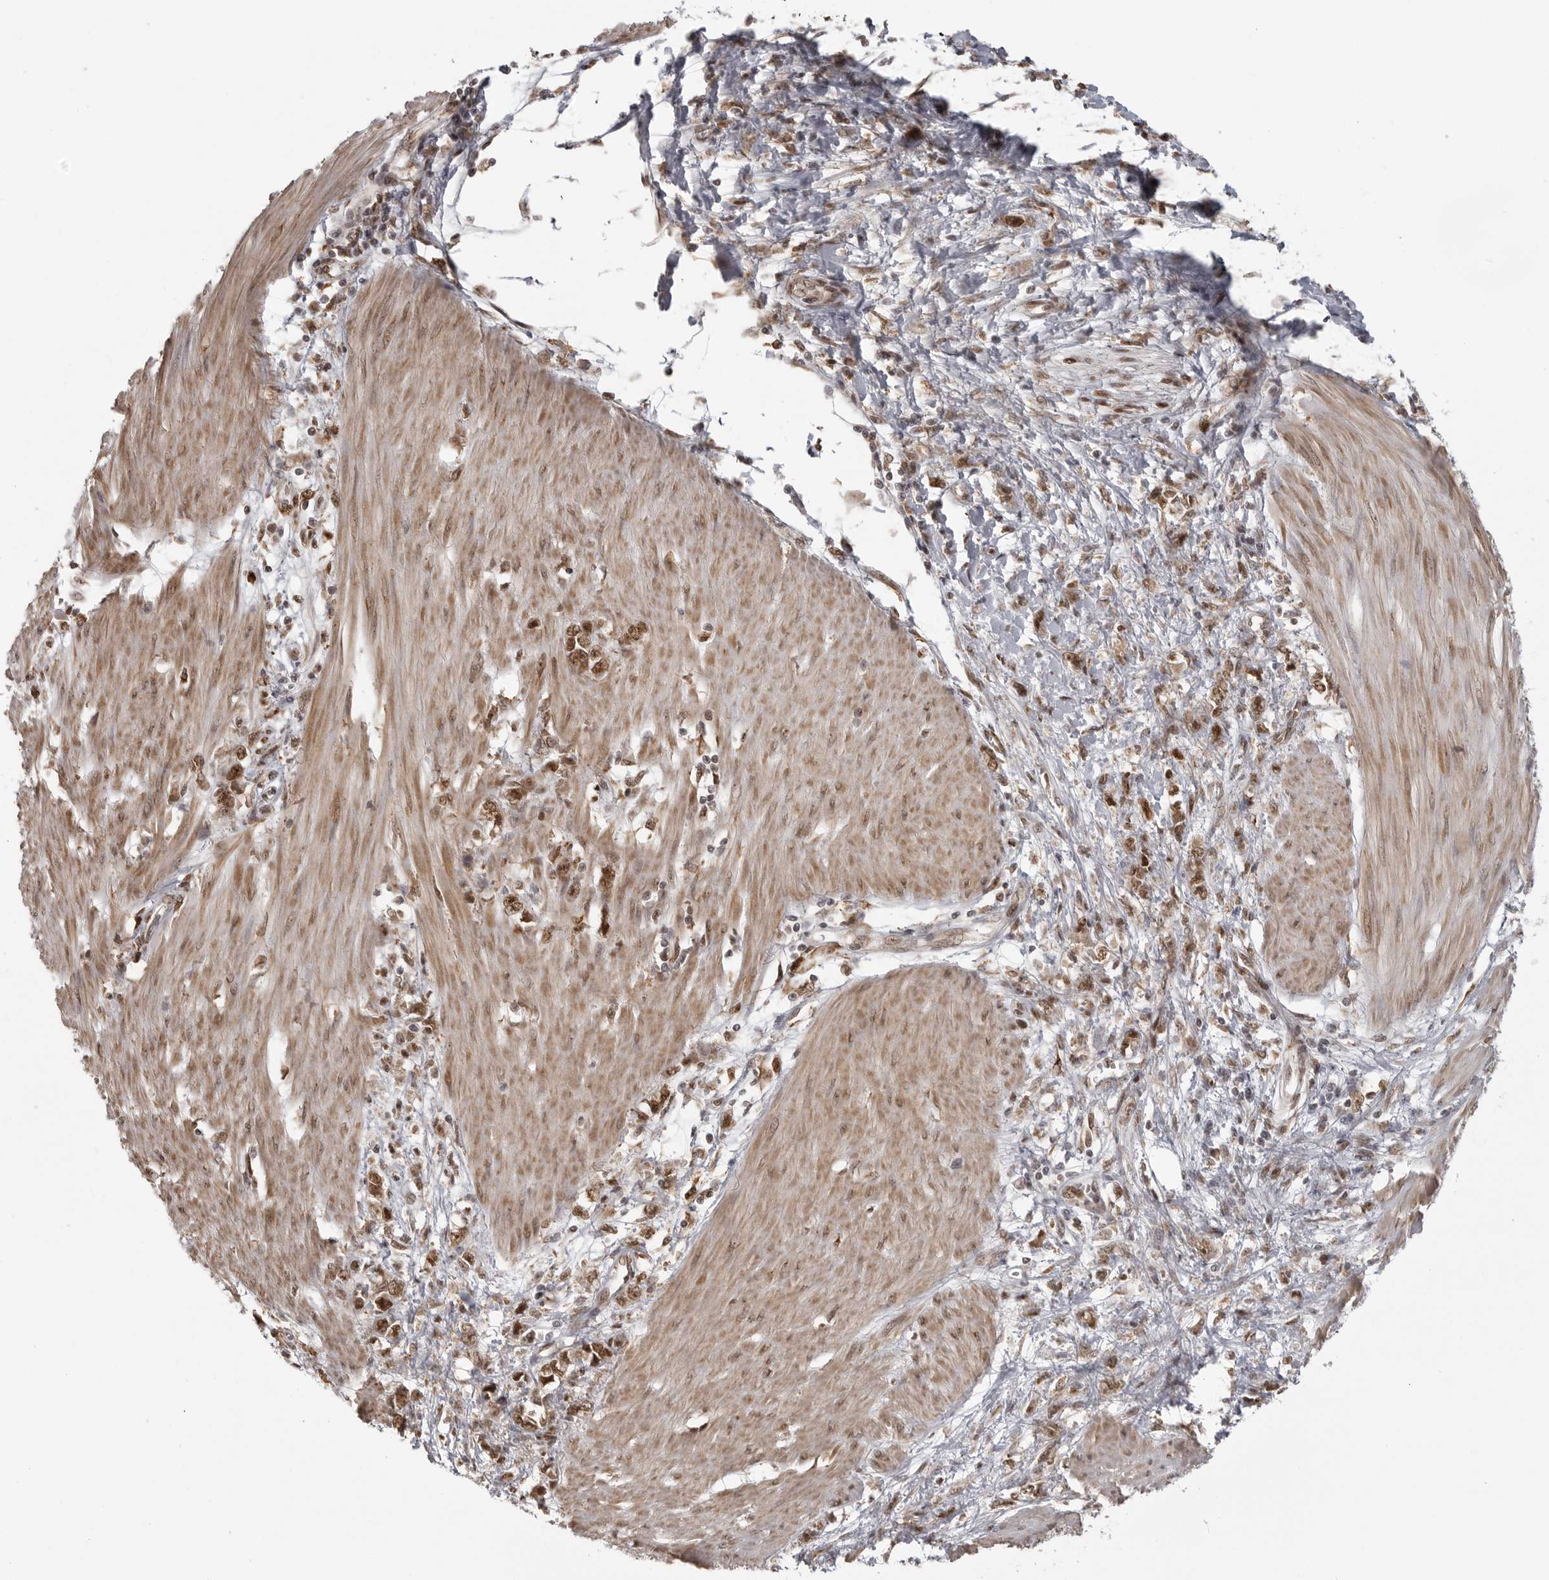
{"staining": {"intensity": "moderate", "quantity": ">75%", "location": "nuclear"}, "tissue": "stomach cancer", "cell_type": "Tumor cells", "image_type": "cancer", "snomed": [{"axis": "morphology", "description": "Adenocarcinoma, NOS"}, {"axis": "topography", "description": "Stomach"}], "caption": "Protein staining of stomach cancer (adenocarcinoma) tissue shows moderate nuclear positivity in approximately >75% of tumor cells.", "gene": "ISG20L2", "patient": {"sex": "female", "age": 76}}